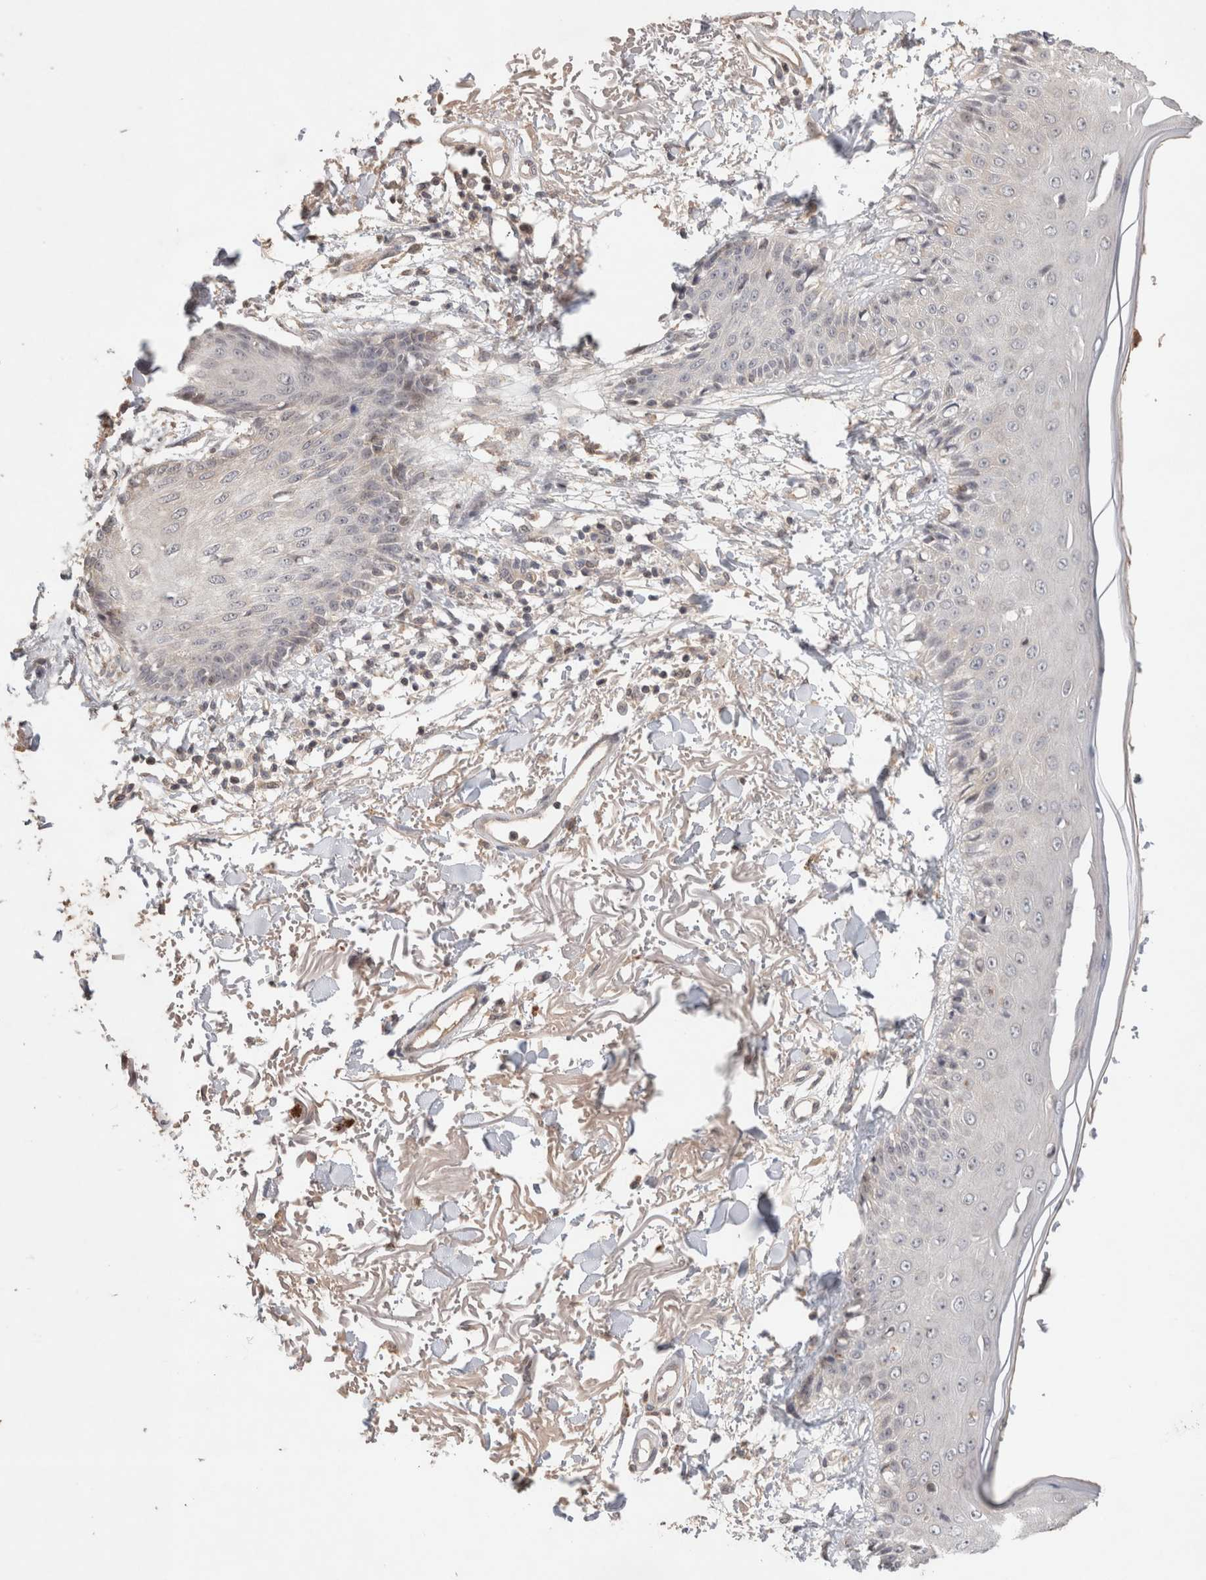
{"staining": {"intensity": "moderate", "quantity": "25%-75%", "location": "cytoplasmic/membranous"}, "tissue": "skin", "cell_type": "Fibroblasts", "image_type": "normal", "snomed": [{"axis": "morphology", "description": "Normal tissue, NOS"}, {"axis": "morphology", "description": "Squamous cell carcinoma, NOS"}, {"axis": "topography", "description": "Skin"}, {"axis": "topography", "description": "Peripheral nerve tissue"}], "caption": "IHC staining of benign skin, which shows medium levels of moderate cytoplasmic/membranous staining in about 25%-75% of fibroblasts indicating moderate cytoplasmic/membranous protein expression. The staining was performed using DAB (3,3'-diaminobenzidine) (brown) for protein detection and nuclei were counterstained in hematoxylin (blue).", "gene": "SYDE2", "patient": {"sex": "male", "age": 83}}